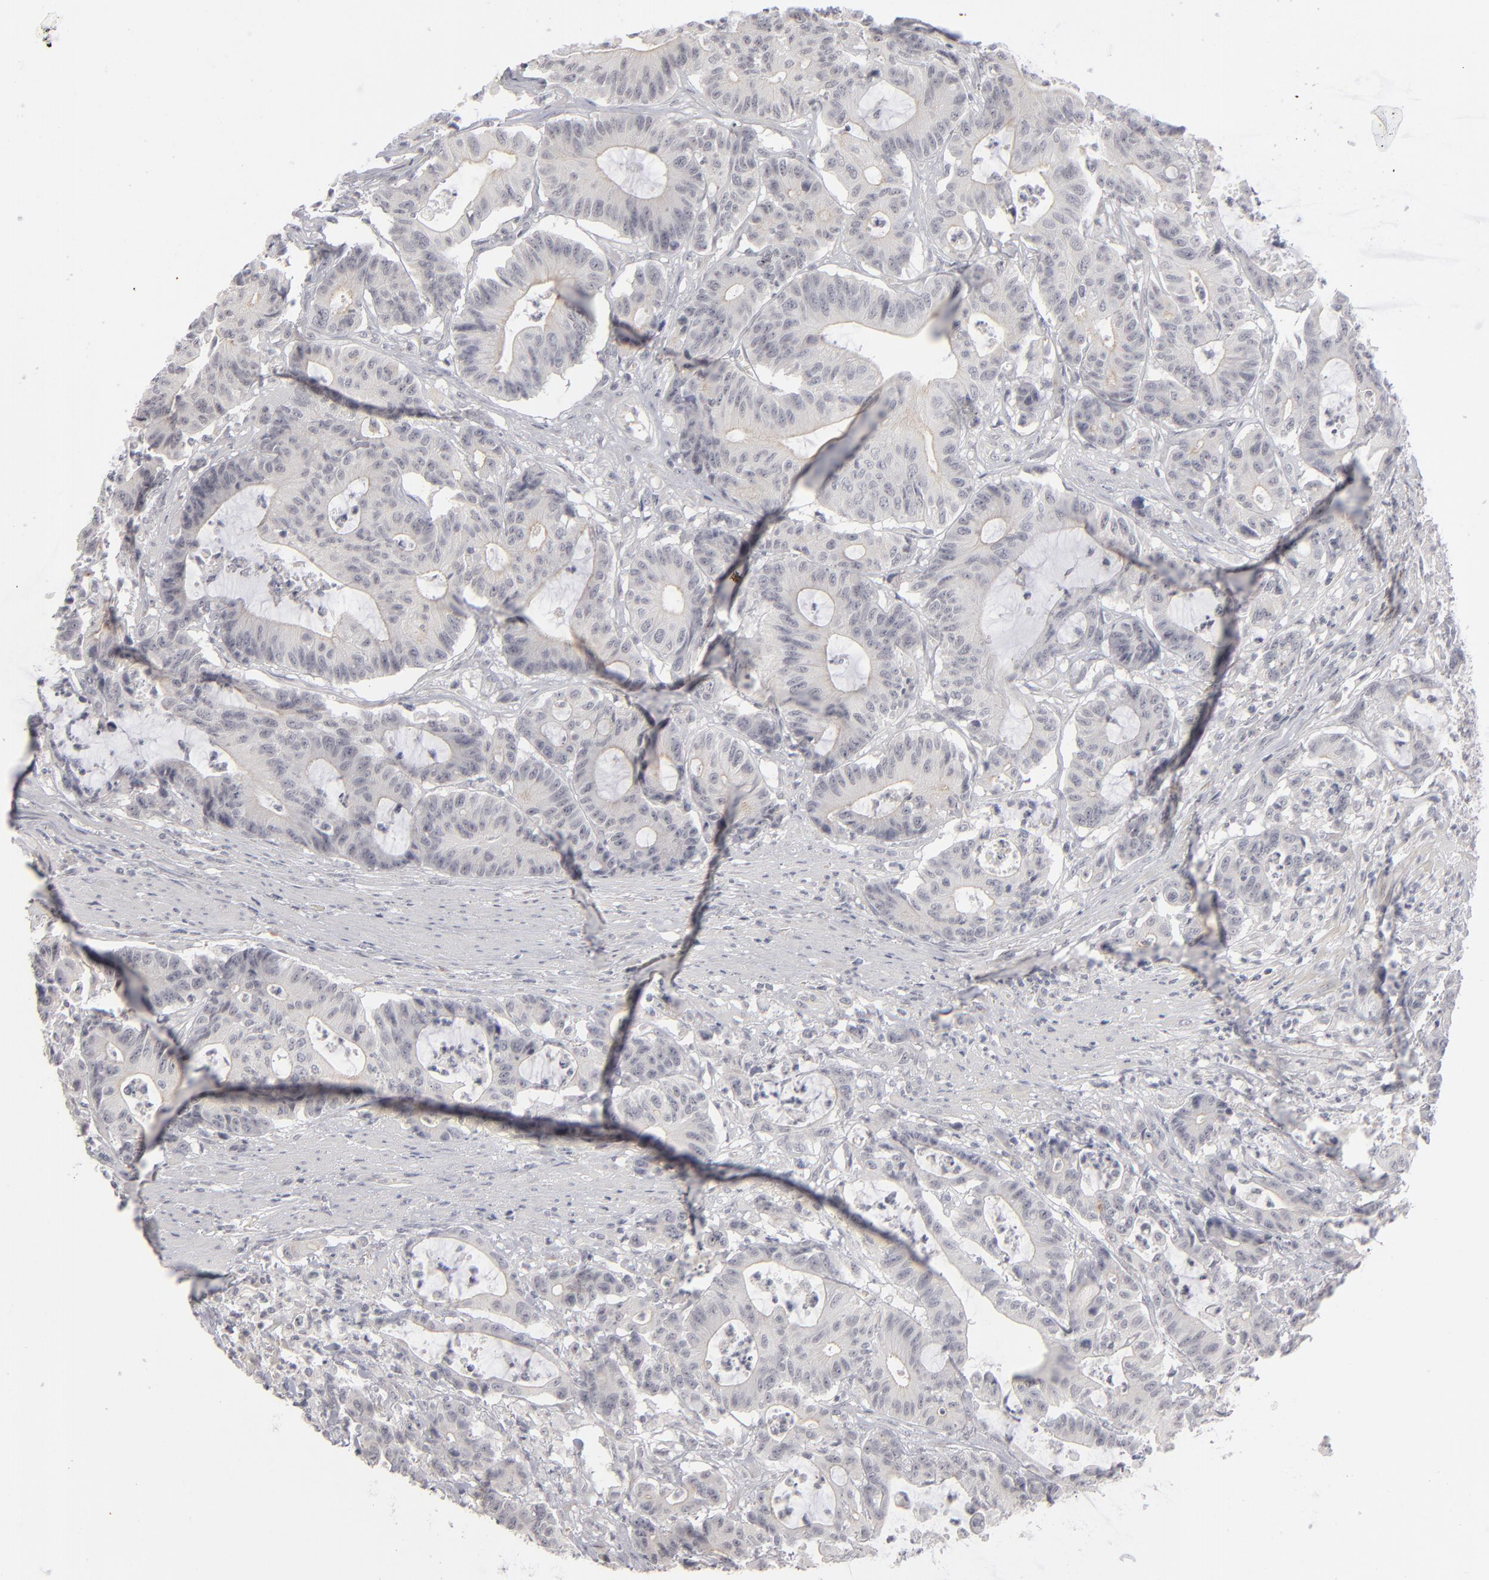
{"staining": {"intensity": "negative", "quantity": "none", "location": "none"}, "tissue": "colorectal cancer", "cell_type": "Tumor cells", "image_type": "cancer", "snomed": [{"axis": "morphology", "description": "Adenocarcinoma, NOS"}, {"axis": "topography", "description": "Colon"}], "caption": "Image shows no significant protein positivity in tumor cells of adenocarcinoma (colorectal). Nuclei are stained in blue.", "gene": "KIAA1210", "patient": {"sex": "female", "age": 84}}